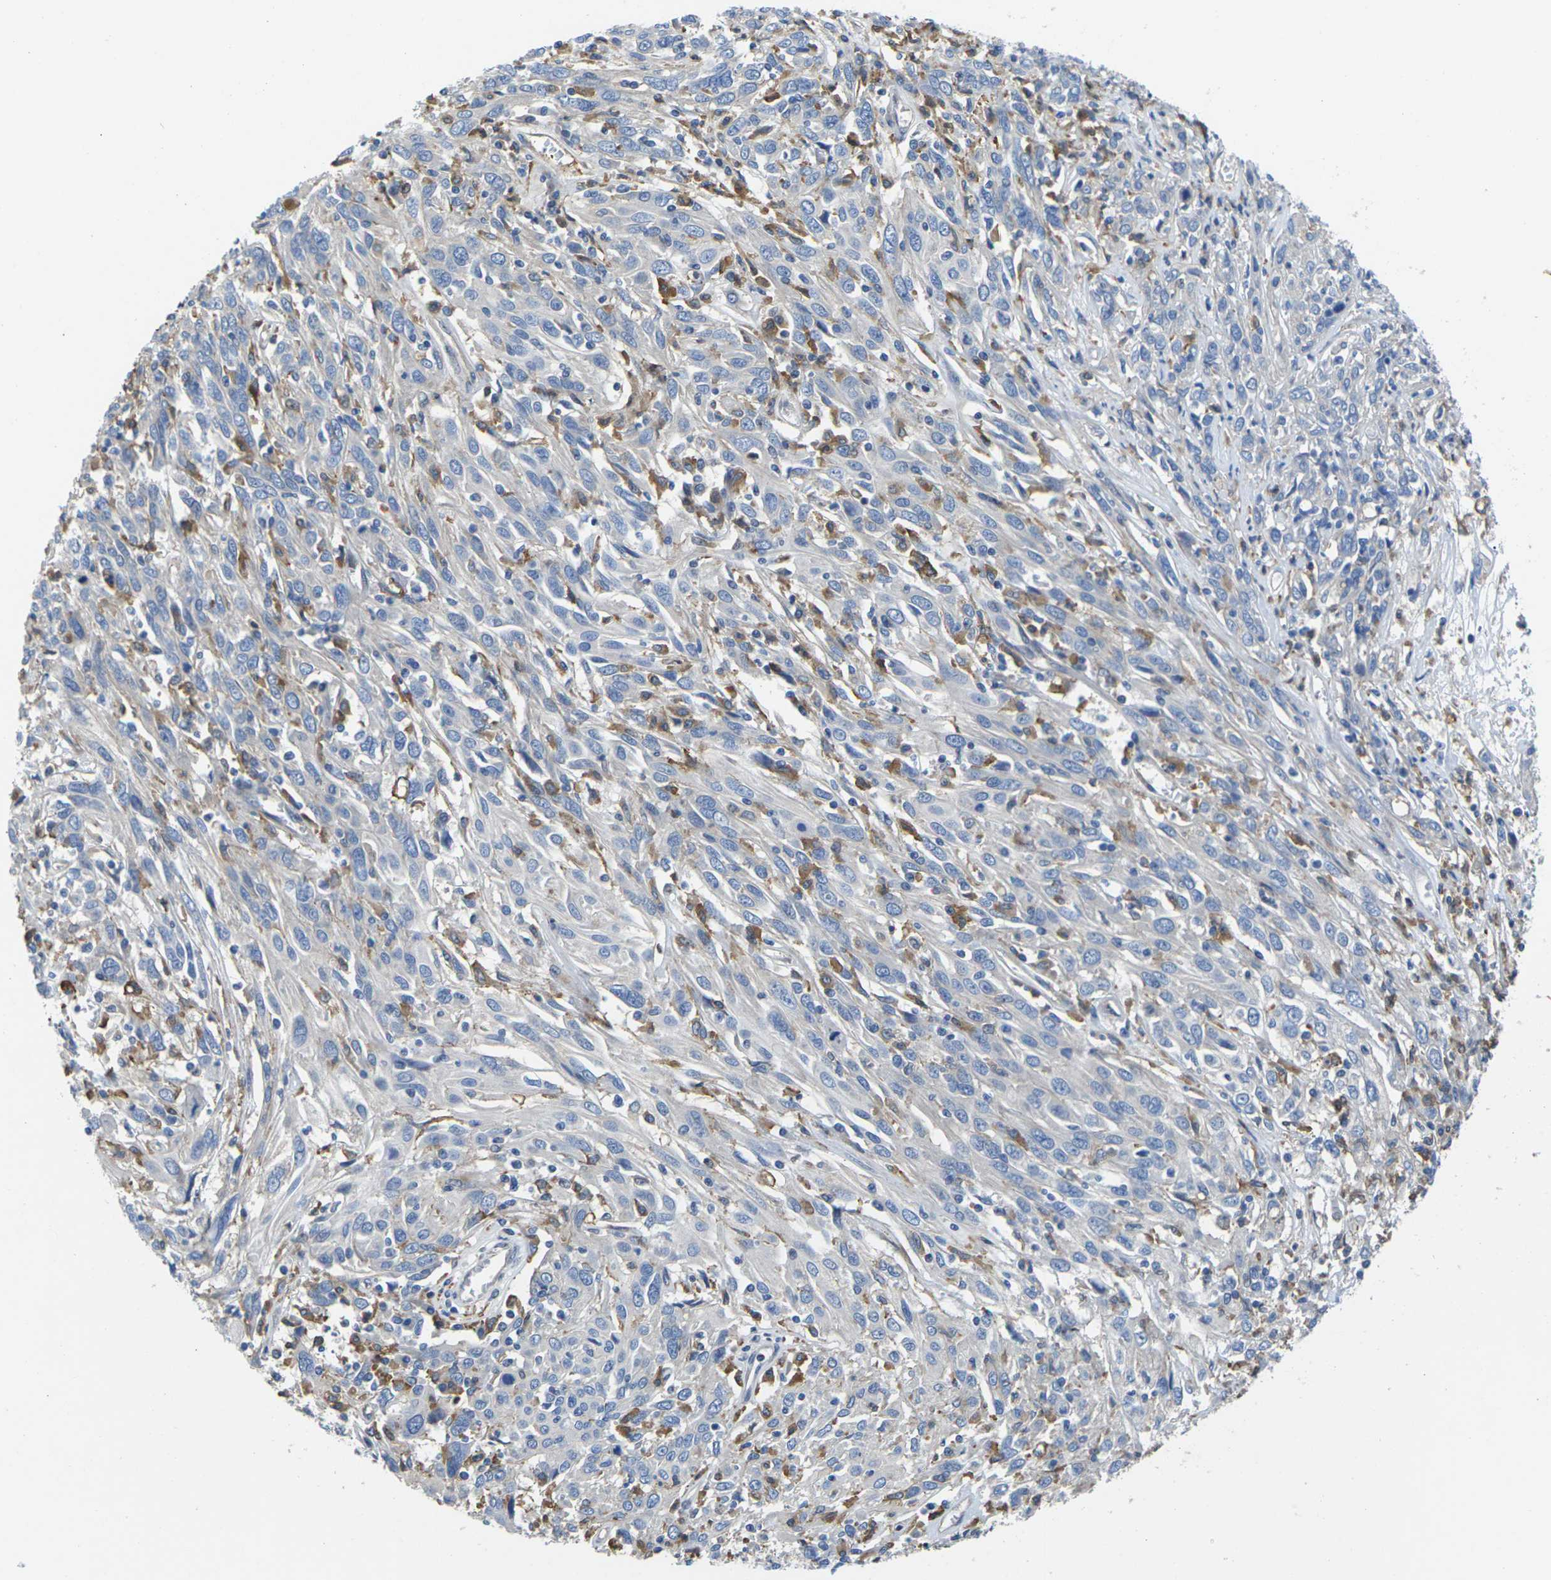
{"staining": {"intensity": "negative", "quantity": "none", "location": "none"}, "tissue": "cervical cancer", "cell_type": "Tumor cells", "image_type": "cancer", "snomed": [{"axis": "morphology", "description": "Squamous cell carcinoma, NOS"}, {"axis": "topography", "description": "Cervix"}], "caption": "Tumor cells are negative for protein expression in human cervical cancer. (DAB (3,3'-diaminobenzidine) IHC visualized using brightfield microscopy, high magnification).", "gene": "SCNN1A", "patient": {"sex": "female", "age": 46}}